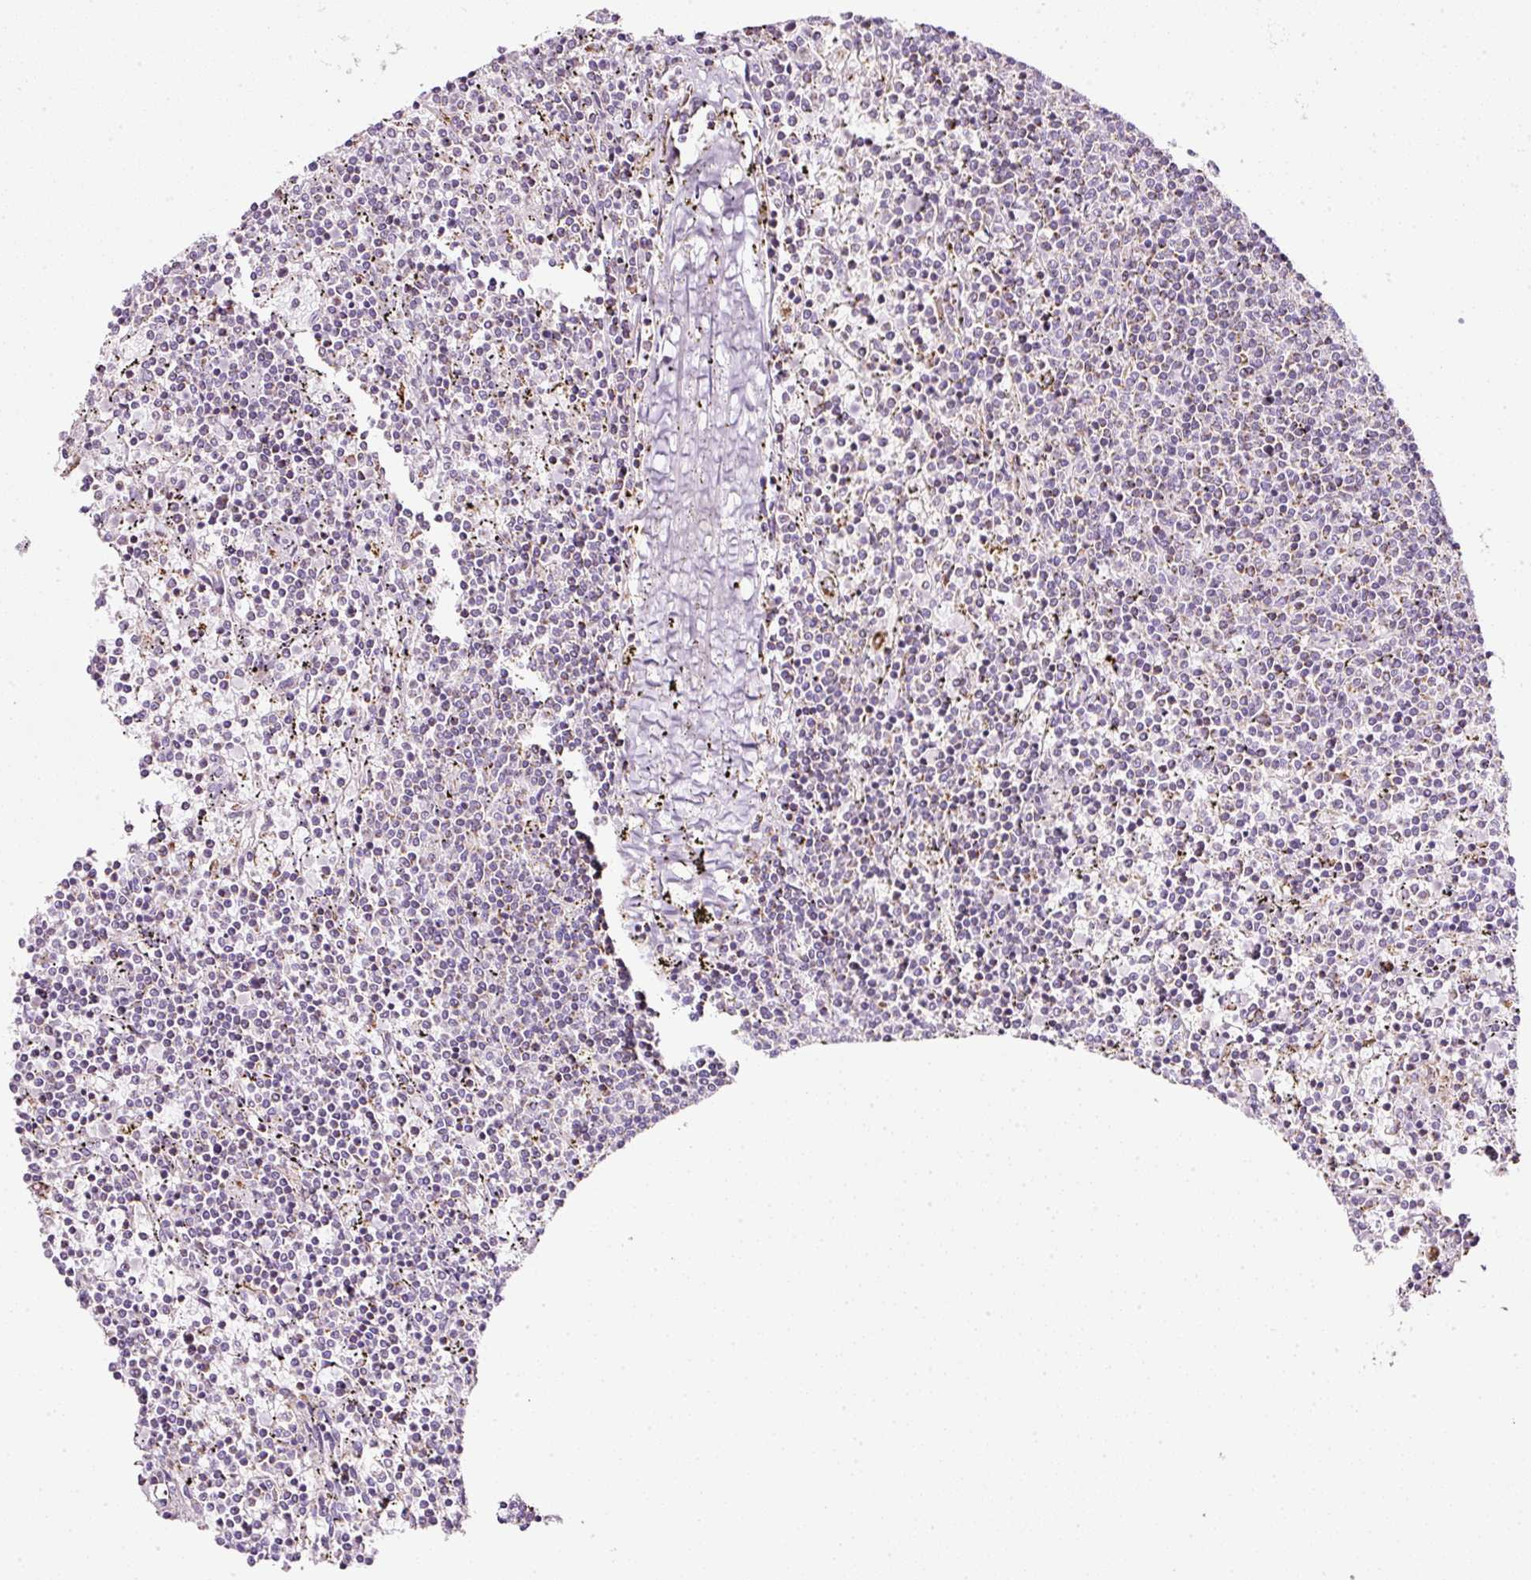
{"staining": {"intensity": "negative", "quantity": "none", "location": "none"}, "tissue": "lymphoma", "cell_type": "Tumor cells", "image_type": "cancer", "snomed": [{"axis": "morphology", "description": "Malignant lymphoma, non-Hodgkin's type, Low grade"}, {"axis": "topography", "description": "Spleen"}], "caption": "High power microscopy micrograph of an immunohistochemistry micrograph of low-grade malignant lymphoma, non-Hodgkin's type, revealing no significant expression in tumor cells.", "gene": "SDHA", "patient": {"sex": "female", "age": 50}}